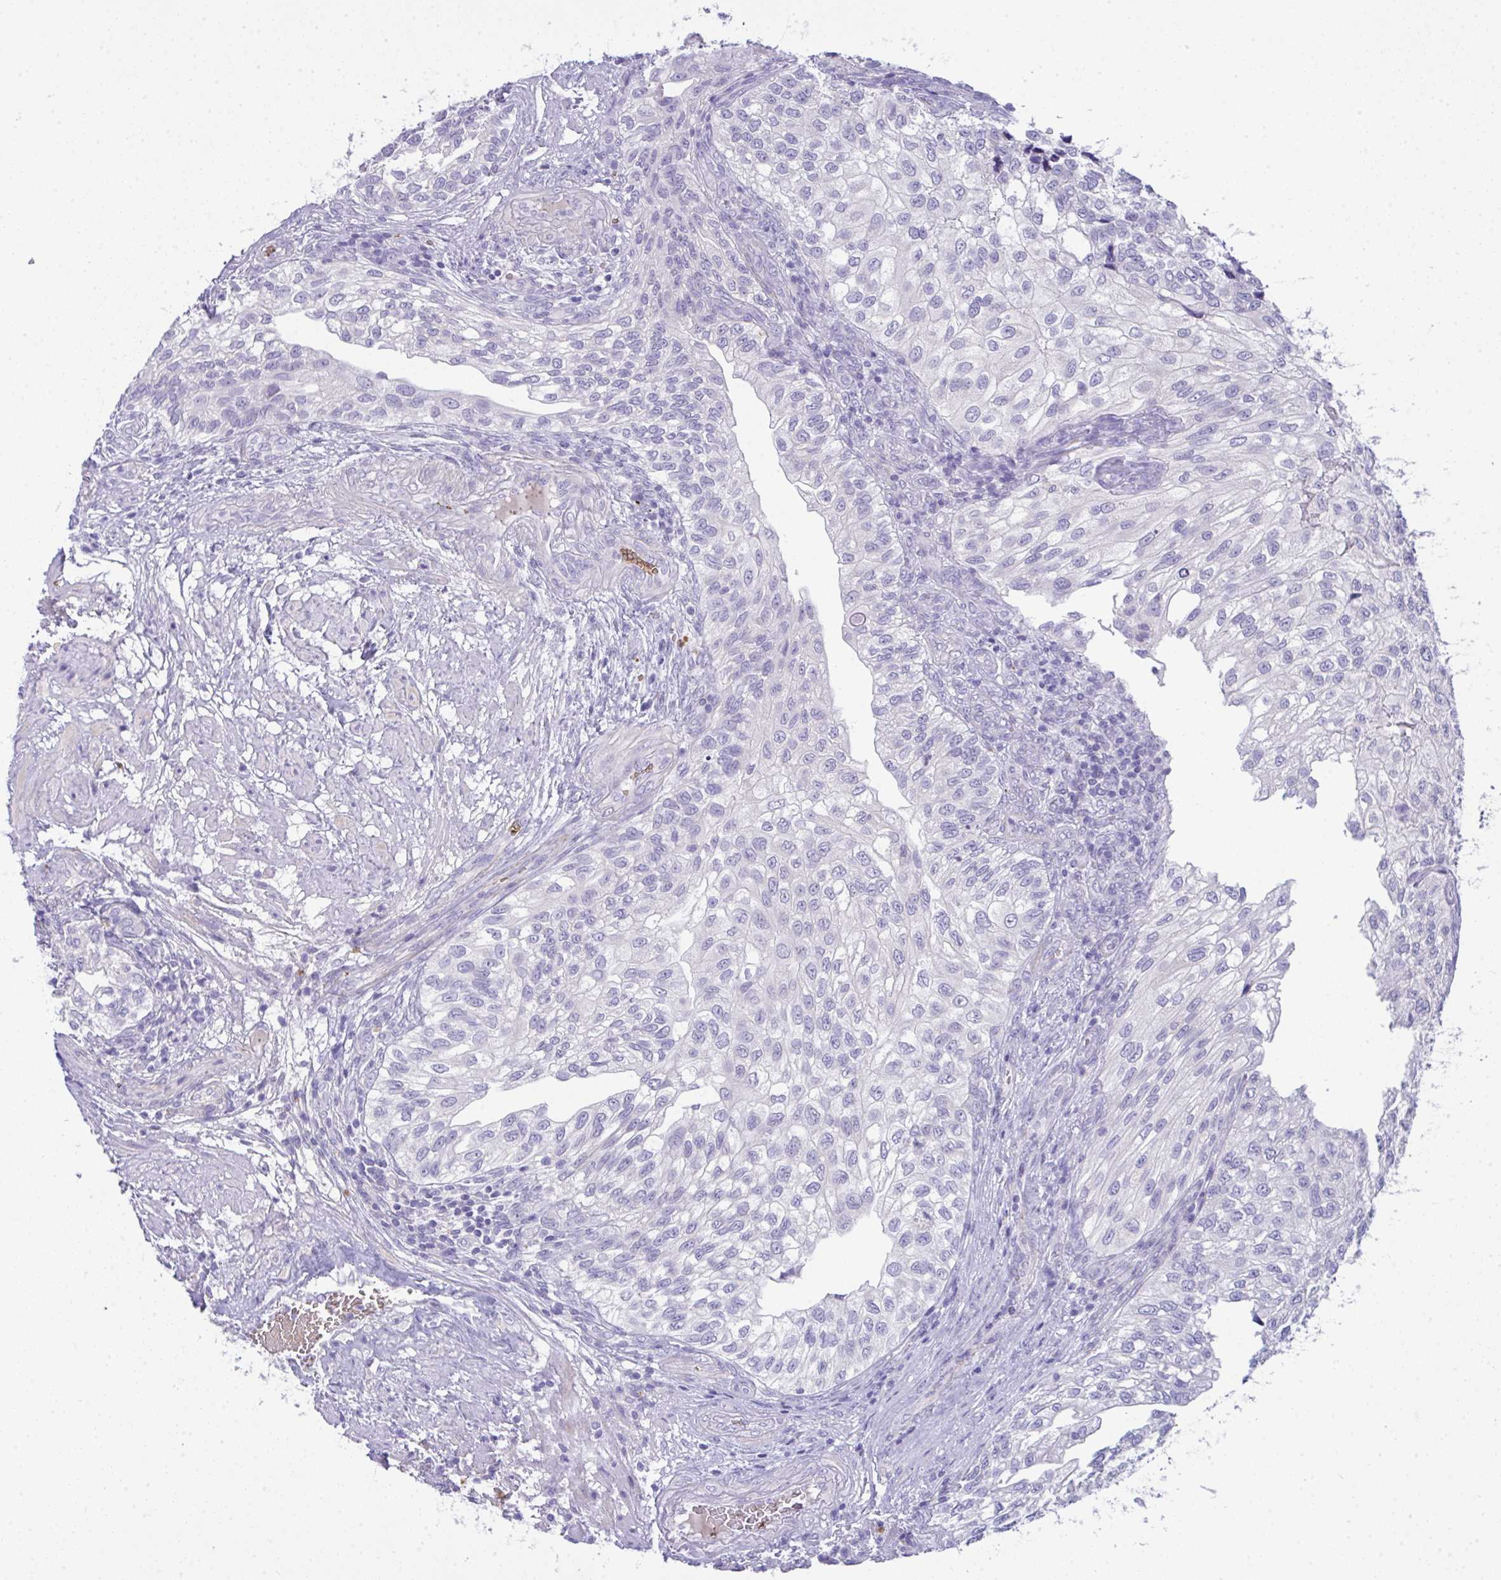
{"staining": {"intensity": "negative", "quantity": "none", "location": "none"}, "tissue": "urothelial cancer", "cell_type": "Tumor cells", "image_type": "cancer", "snomed": [{"axis": "morphology", "description": "Urothelial carcinoma, NOS"}, {"axis": "topography", "description": "Urinary bladder"}], "caption": "High magnification brightfield microscopy of urothelial cancer stained with DAB (3,3'-diaminobenzidine) (brown) and counterstained with hematoxylin (blue): tumor cells show no significant staining.", "gene": "SPTB", "patient": {"sex": "male", "age": 87}}